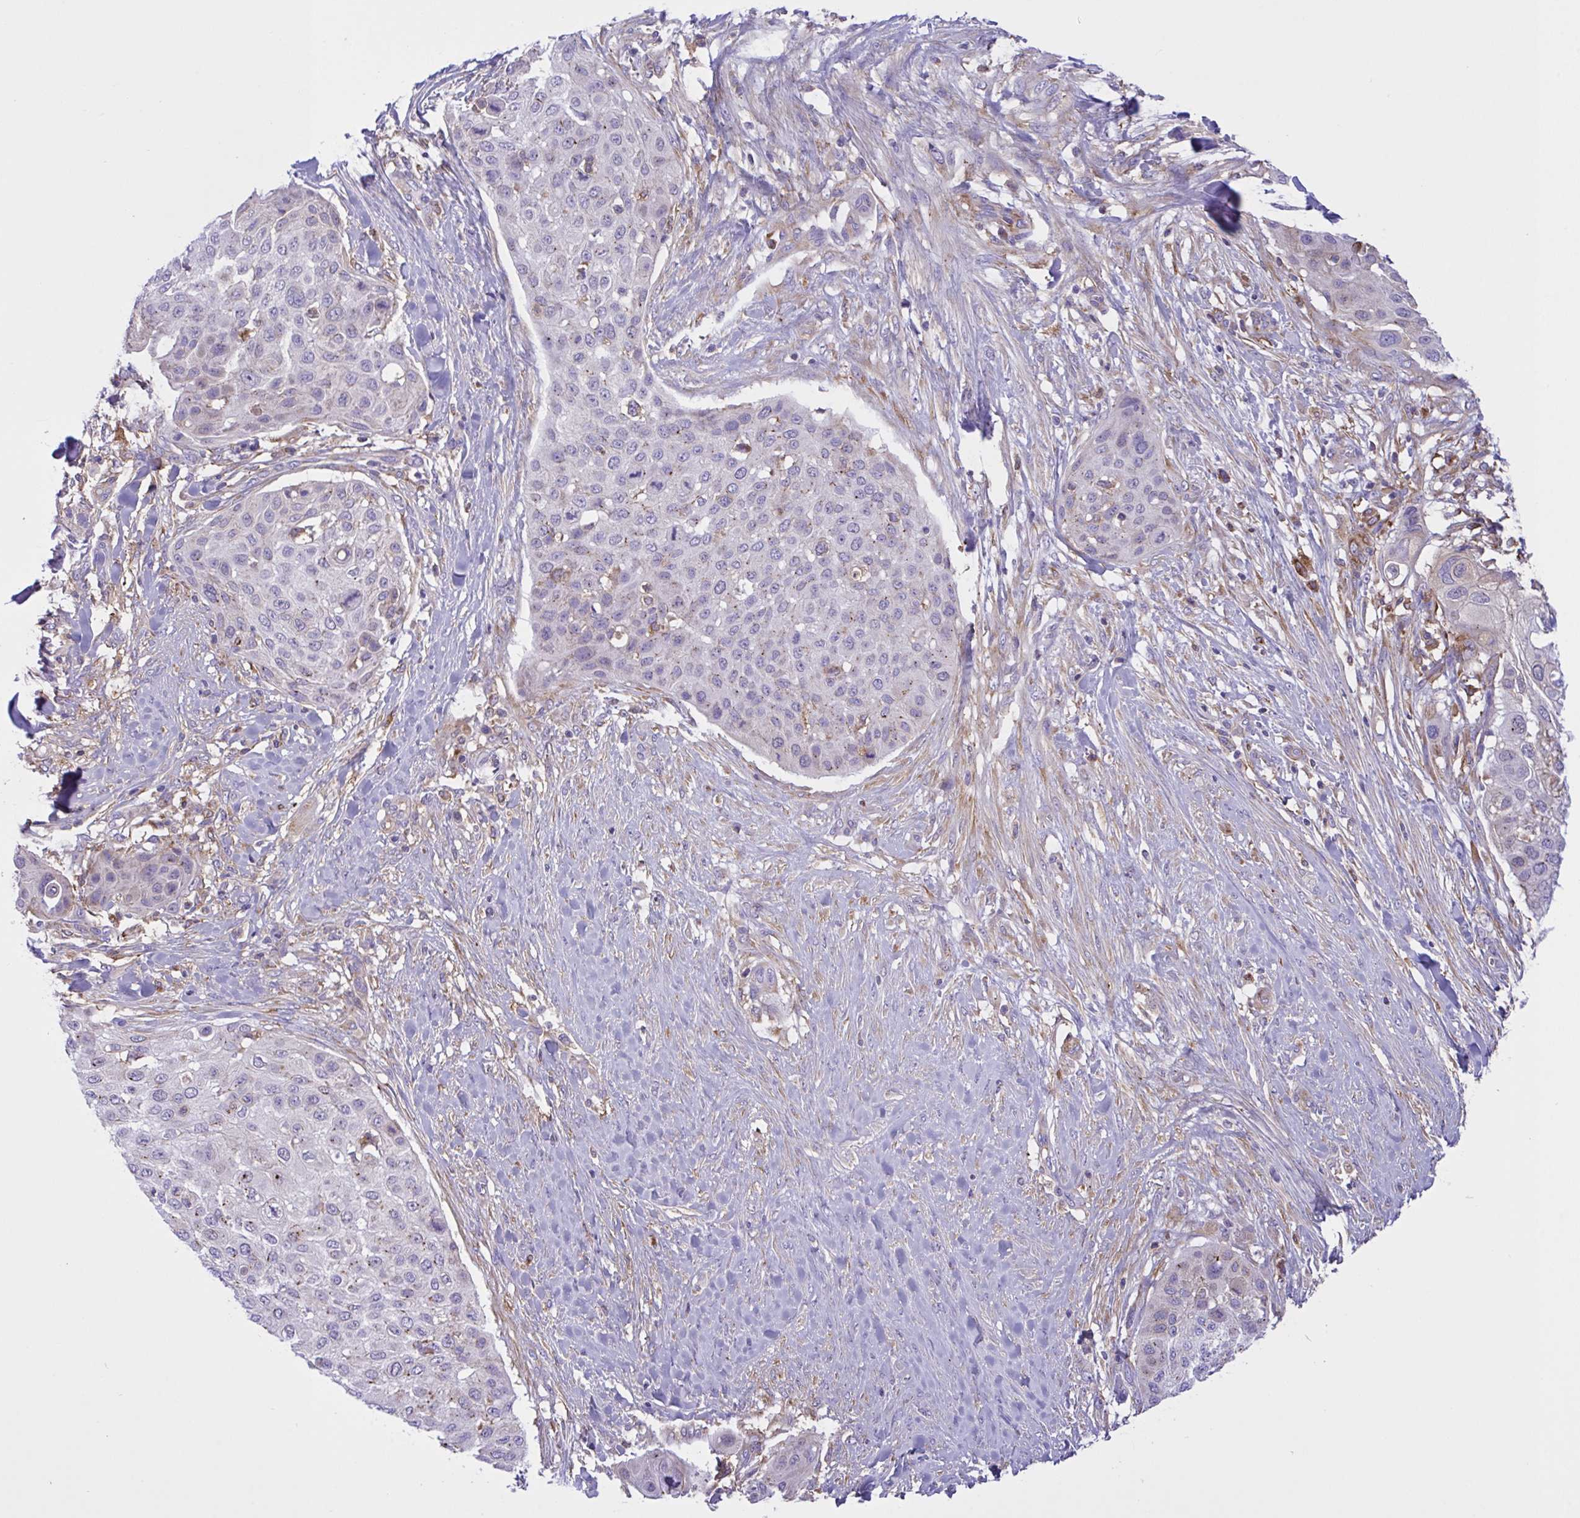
{"staining": {"intensity": "negative", "quantity": "none", "location": "none"}, "tissue": "skin cancer", "cell_type": "Tumor cells", "image_type": "cancer", "snomed": [{"axis": "morphology", "description": "Squamous cell carcinoma, NOS"}, {"axis": "topography", "description": "Skin"}], "caption": "DAB immunohistochemical staining of human skin cancer (squamous cell carcinoma) reveals no significant staining in tumor cells.", "gene": "OR51M1", "patient": {"sex": "female", "age": 87}}